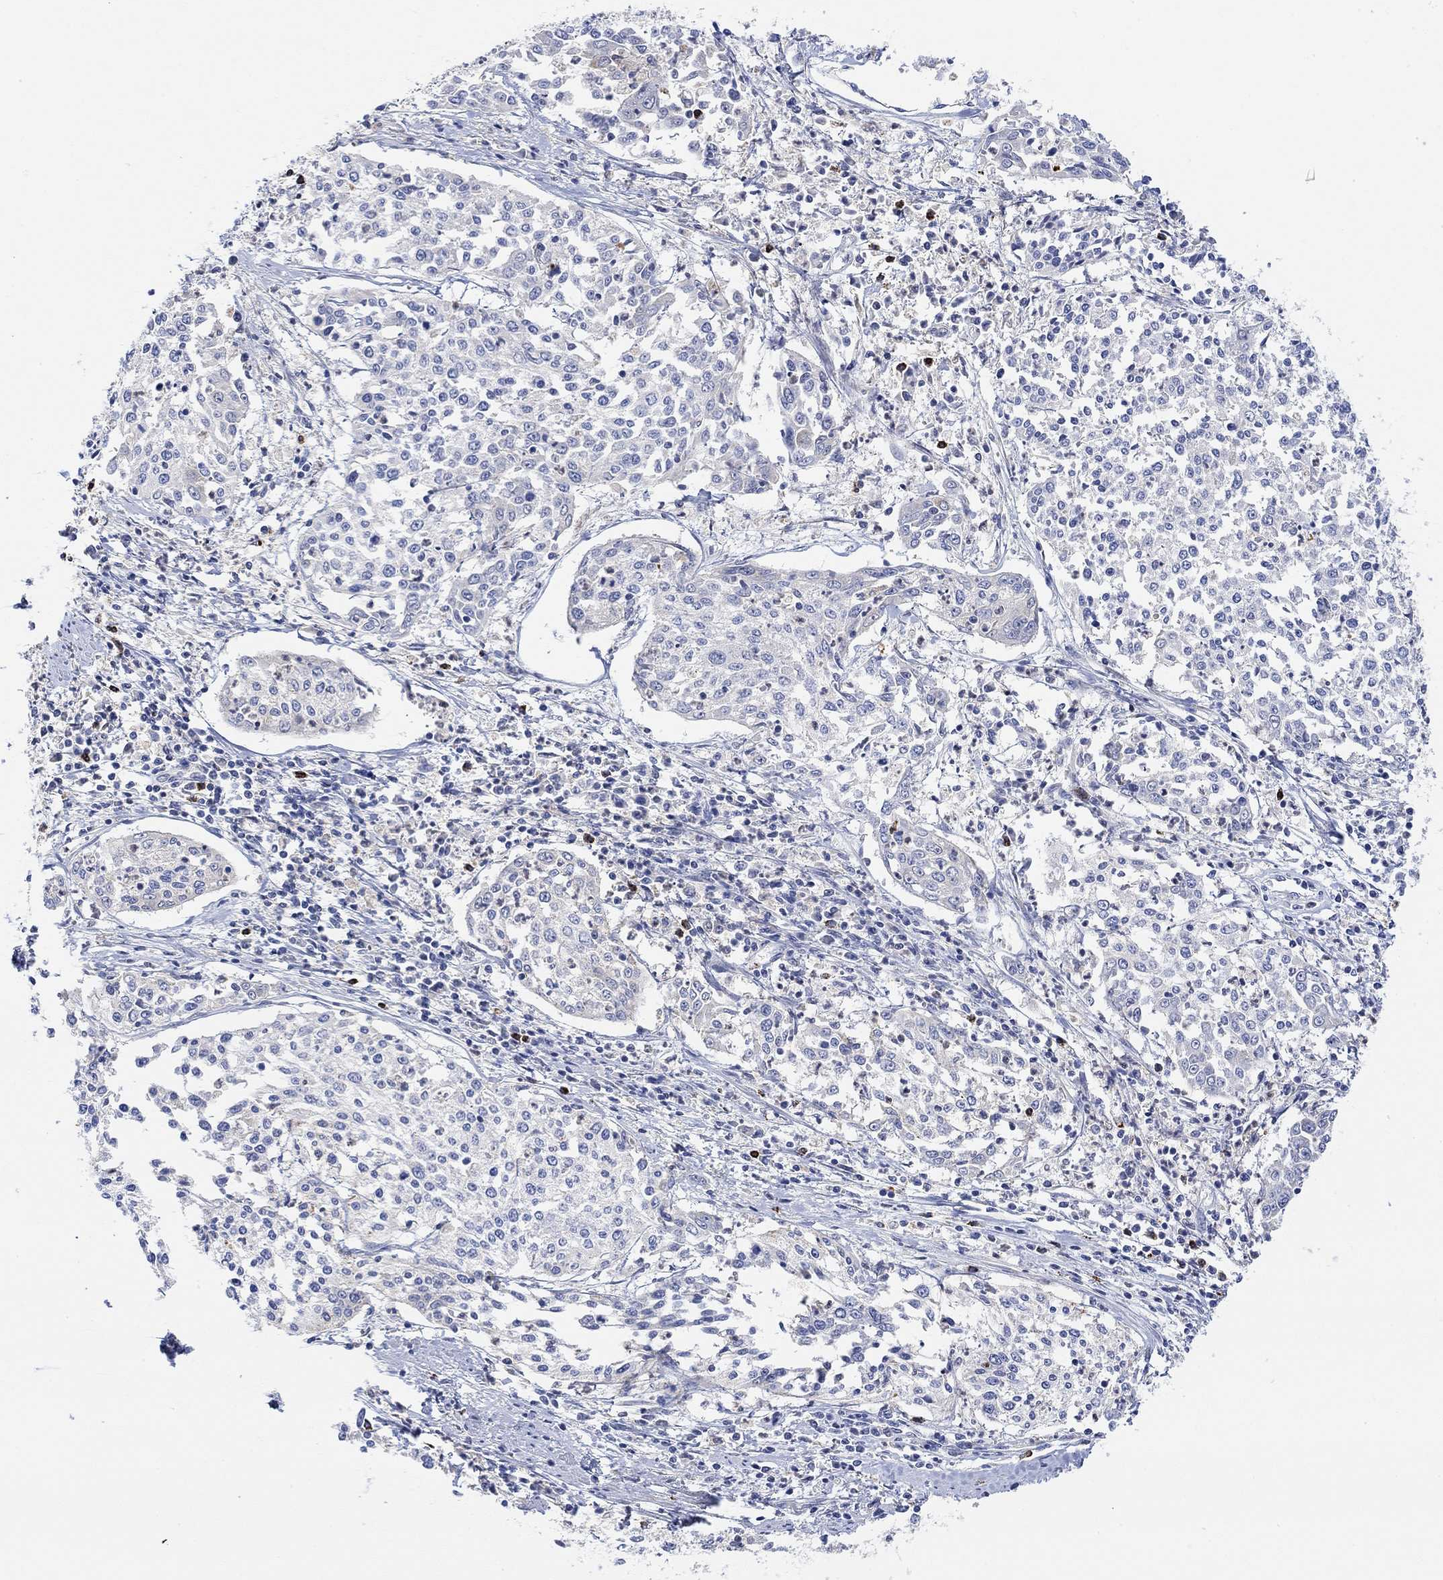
{"staining": {"intensity": "negative", "quantity": "none", "location": "none"}, "tissue": "cervical cancer", "cell_type": "Tumor cells", "image_type": "cancer", "snomed": [{"axis": "morphology", "description": "Squamous cell carcinoma, NOS"}, {"axis": "topography", "description": "Cervix"}], "caption": "An immunohistochemistry (IHC) photomicrograph of cervical cancer (squamous cell carcinoma) is shown. There is no staining in tumor cells of cervical cancer (squamous cell carcinoma).", "gene": "ACSL1", "patient": {"sex": "female", "age": 41}}